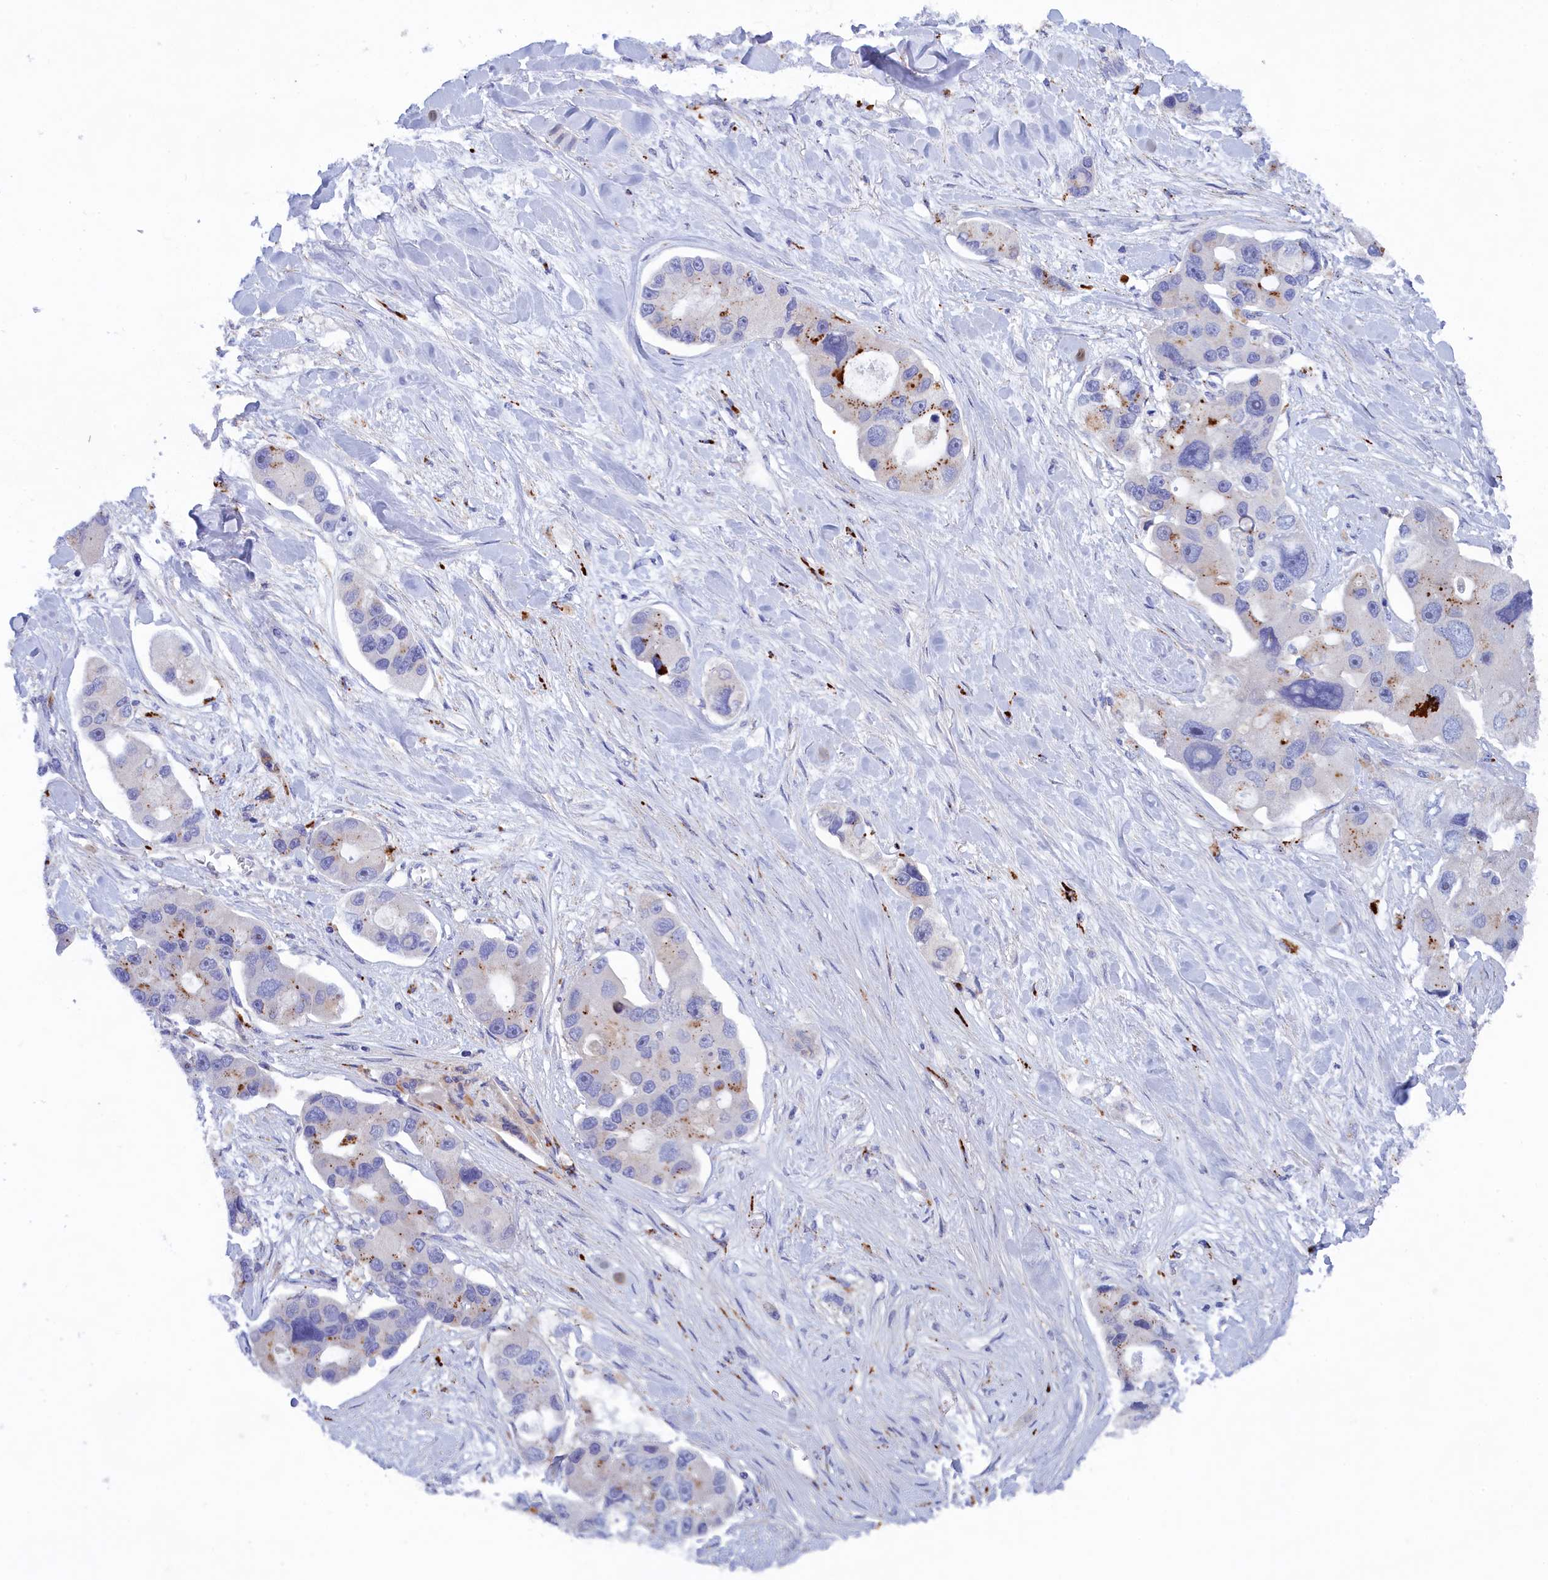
{"staining": {"intensity": "moderate", "quantity": "<25%", "location": "cytoplasmic/membranous"}, "tissue": "lung cancer", "cell_type": "Tumor cells", "image_type": "cancer", "snomed": [{"axis": "morphology", "description": "Adenocarcinoma, NOS"}, {"axis": "topography", "description": "Lung"}], "caption": "Immunohistochemical staining of human lung adenocarcinoma demonstrates low levels of moderate cytoplasmic/membranous expression in approximately <25% of tumor cells. (DAB (3,3'-diaminobenzidine) IHC with brightfield microscopy, high magnification).", "gene": "WDR6", "patient": {"sex": "female", "age": 54}}